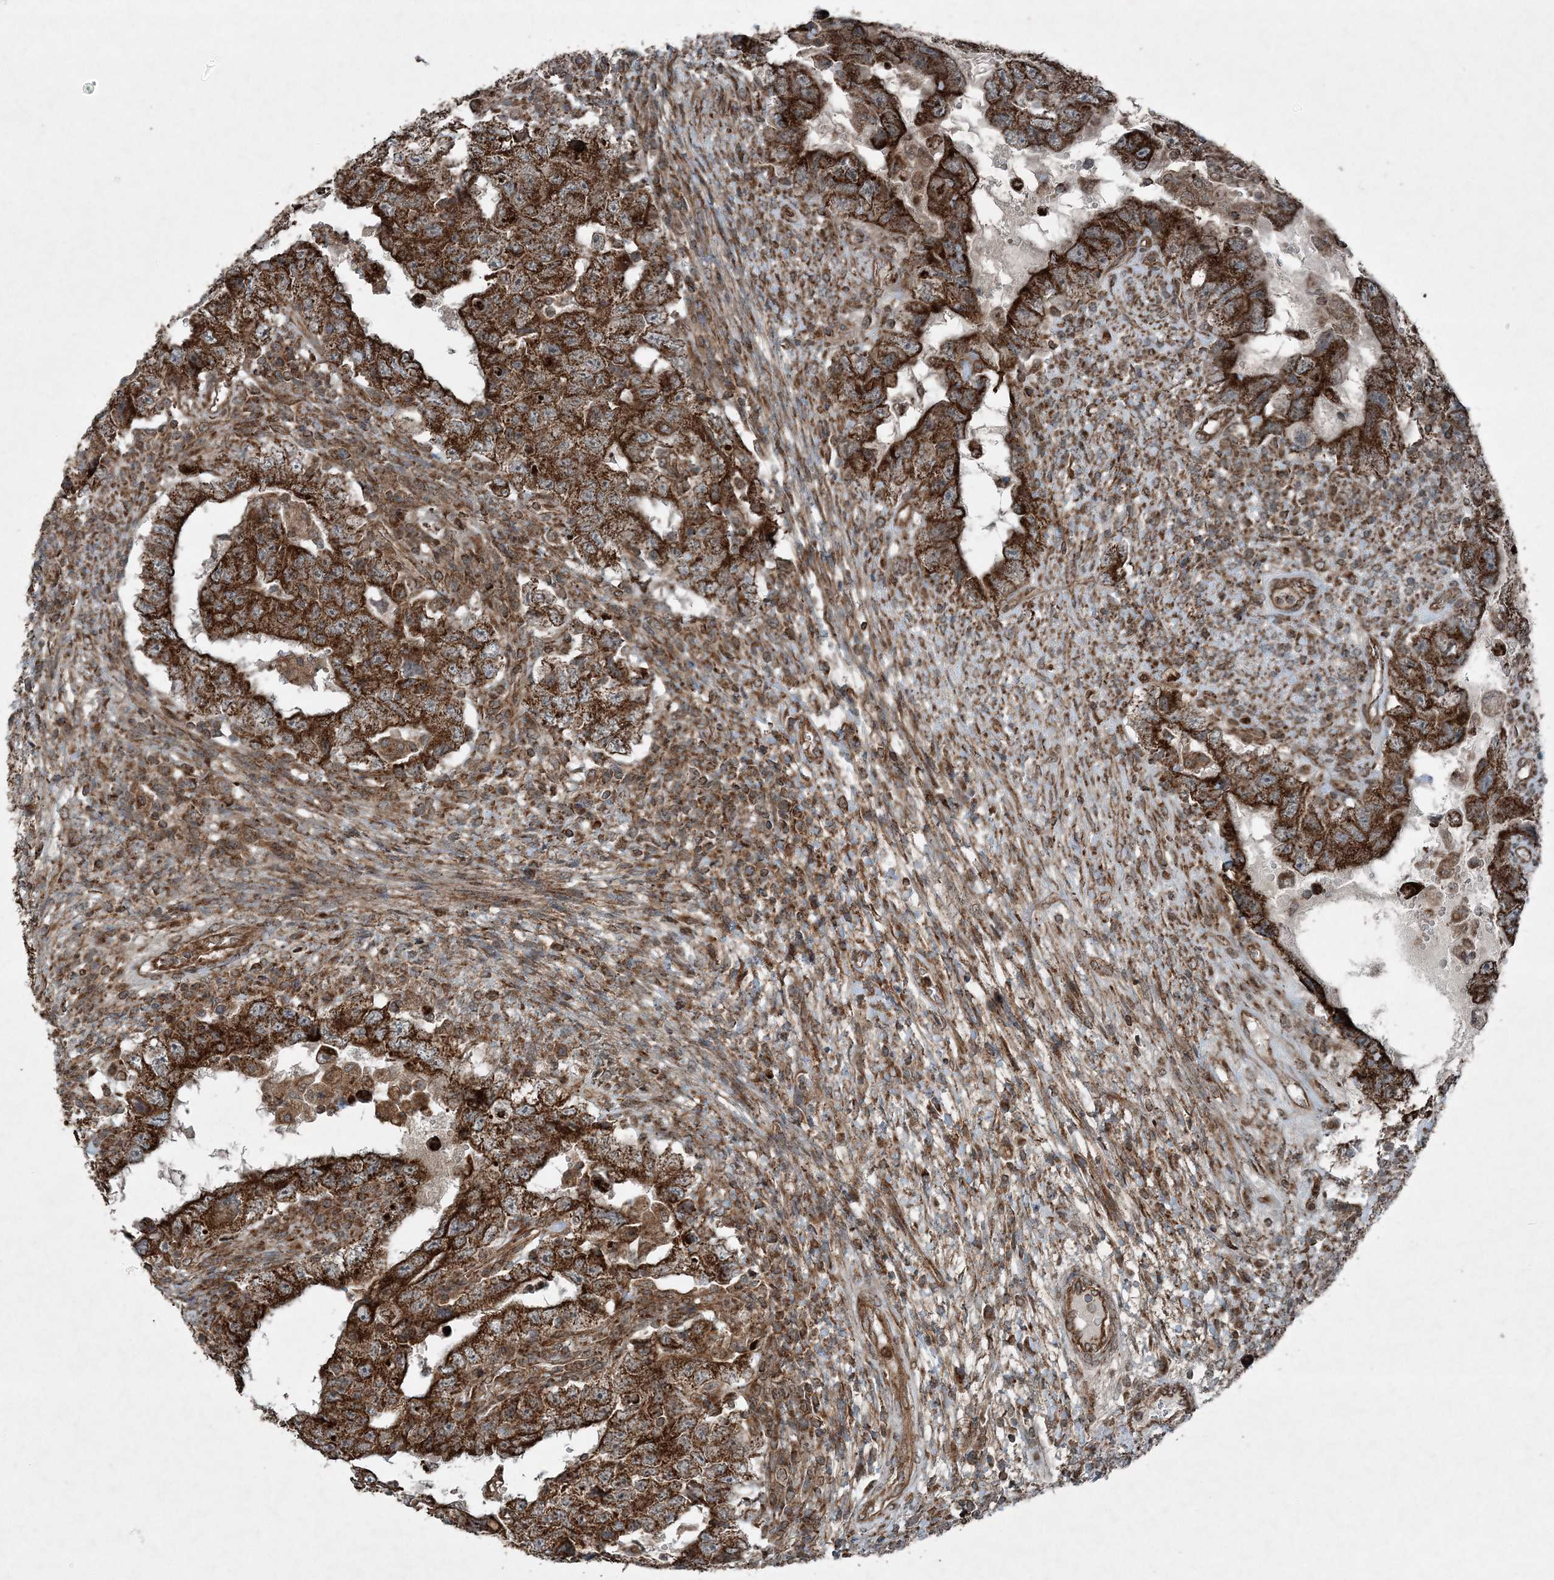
{"staining": {"intensity": "strong", "quantity": ">75%", "location": "cytoplasmic/membranous"}, "tissue": "testis cancer", "cell_type": "Tumor cells", "image_type": "cancer", "snomed": [{"axis": "morphology", "description": "Carcinoma, Embryonal, NOS"}, {"axis": "topography", "description": "Testis"}], "caption": "Strong cytoplasmic/membranous positivity is present in about >75% of tumor cells in testis cancer. The protein is stained brown, and the nuclei are stained in blue (DAB IHC with brightfield microscopy, high magnification).", "gene": "COPS7B", "patient": {"sex": "male", "age": 26}}